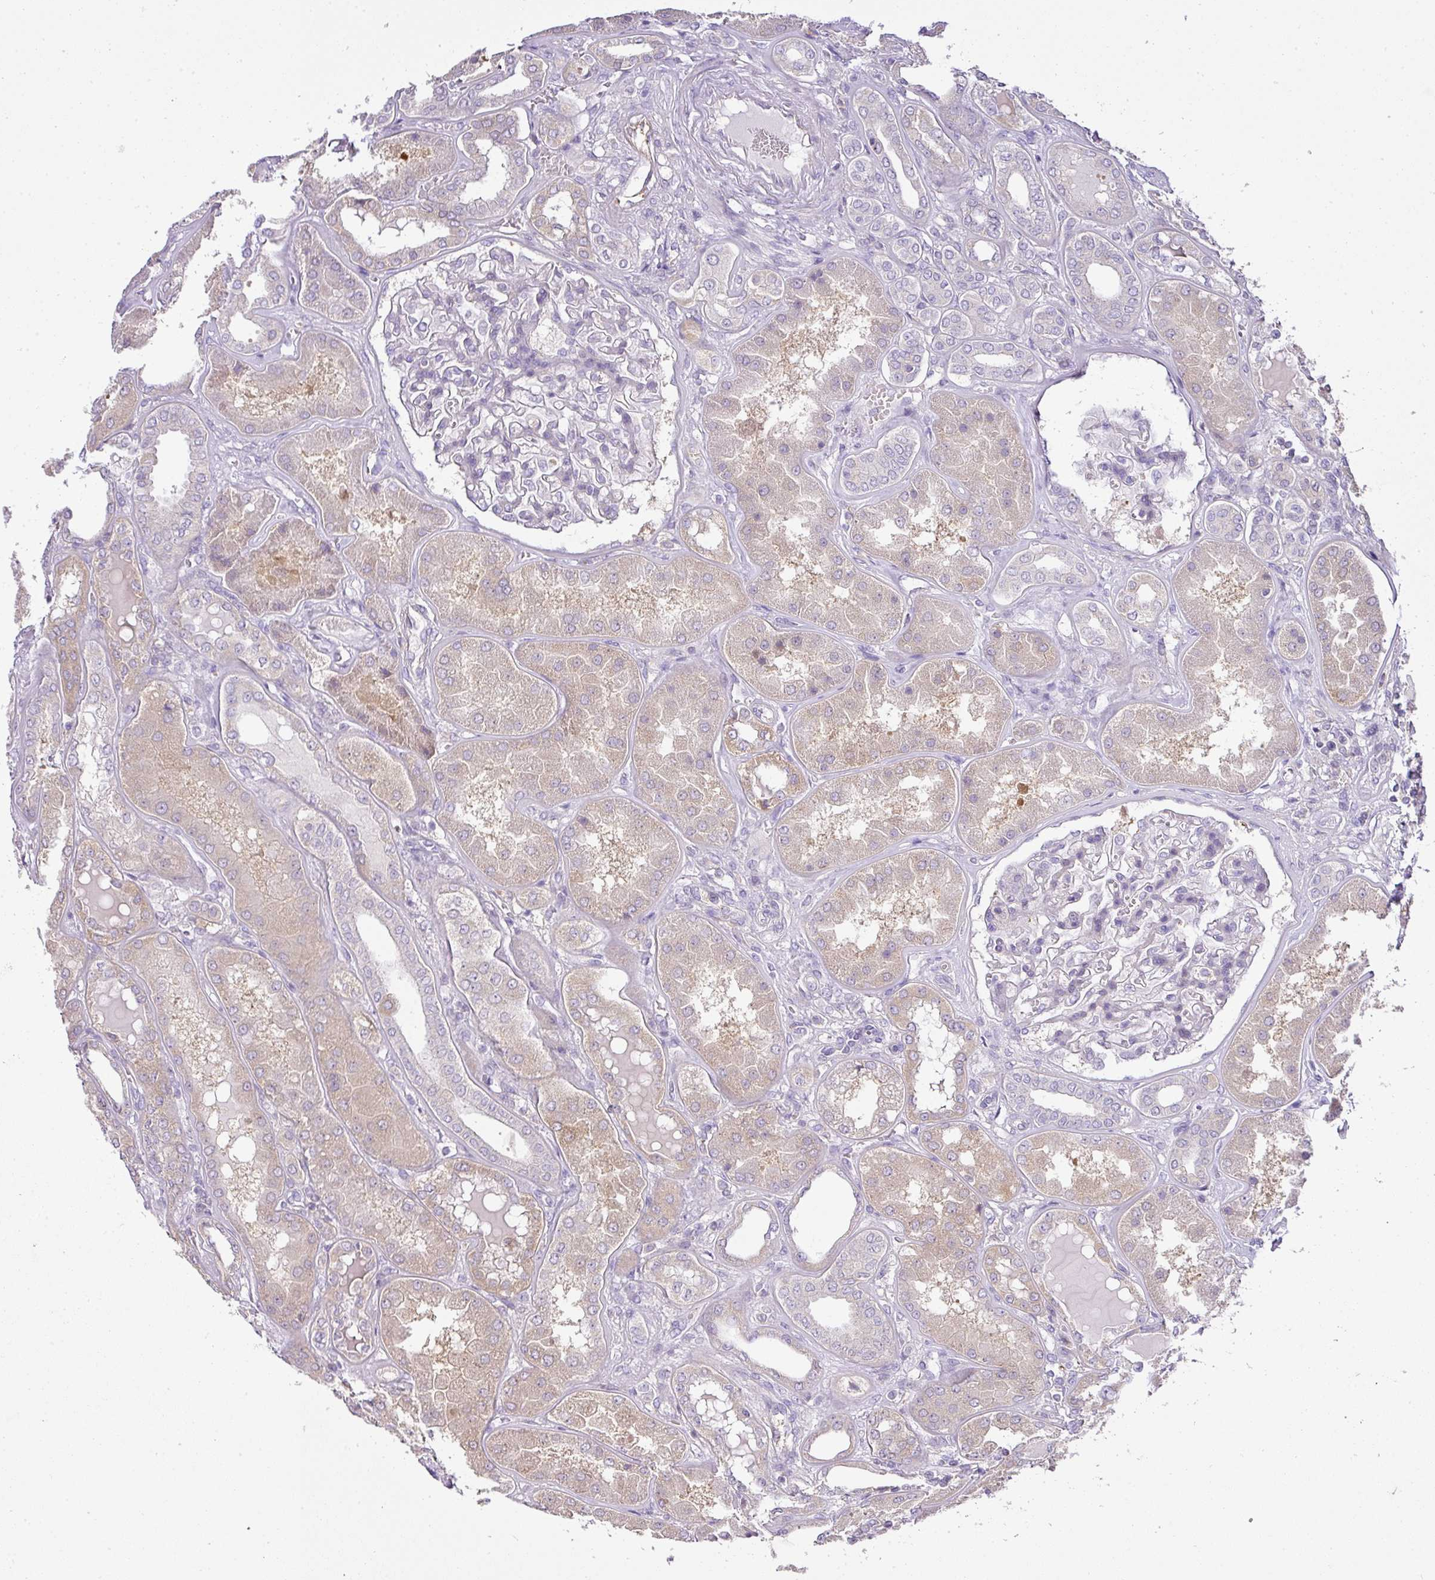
{"staining": {"intensity": "negative", "quantity": "none", "location": "none"}, "tissue": "kidney", "cell_type": "Cells in glomeruli", "image_type": "normal", "snomed": [{"axis": "morphology", "description": "Normal tissue, NOS"}, {"axis": "topography", "description": "Kidney"}], "caption": "Kidney was stained to show a protein in brown. There is no significant staining in cells in glomeruli. The staining was performed using DAB to visualize the protein expression in brown, while the nuclei were stained in blue with hematoxylin (Magnification: 20x).", "gene": "HOXC13", "patient": {"sex": "female", "age": 56}}